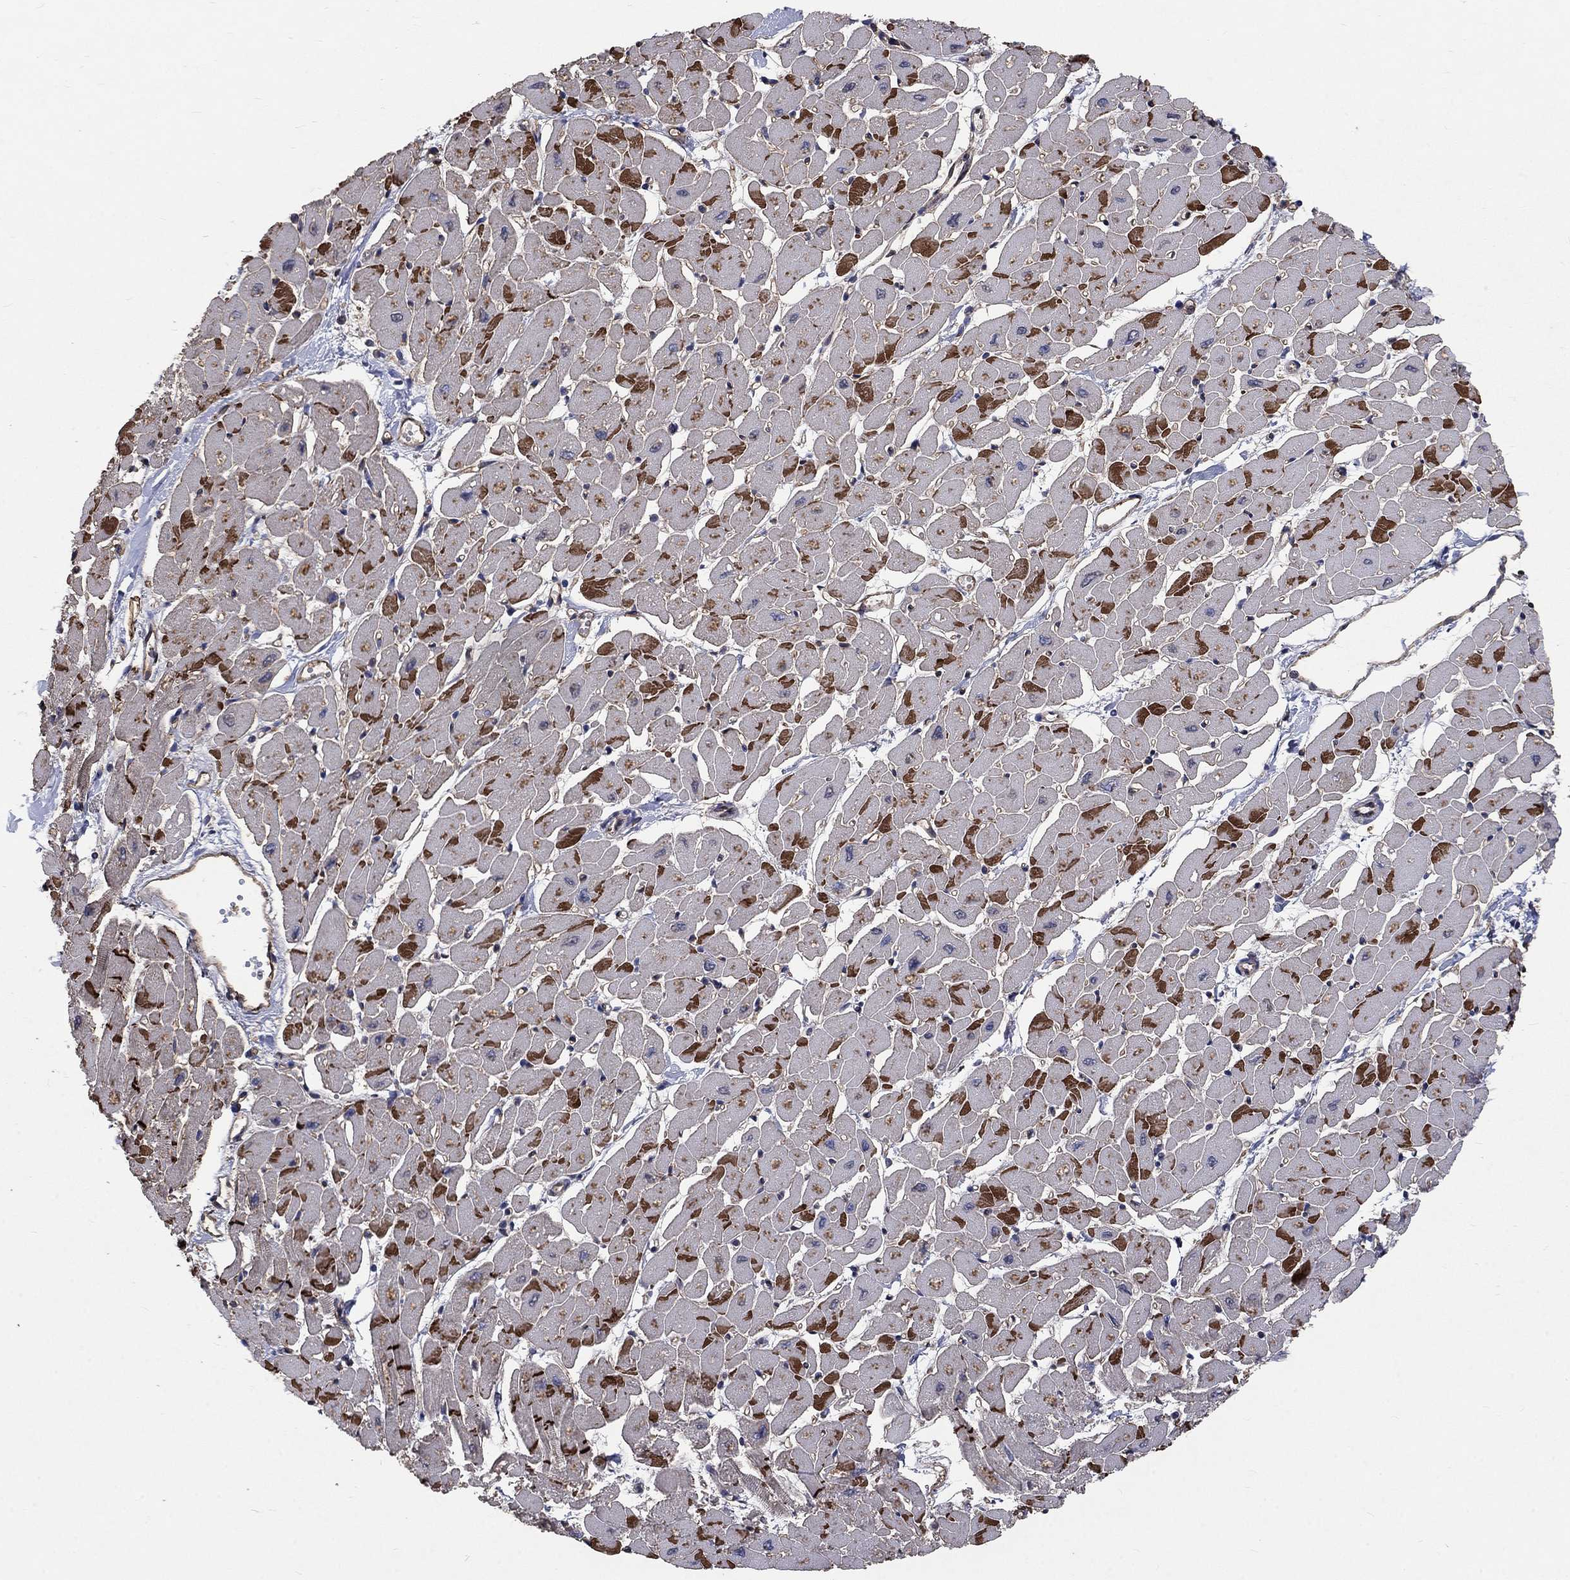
{"staining": {"intensity": "strong", "quantity": "<25%", "location": "cytoplasmic/membranous"}, "tissue": "heart muscle", "cell_type": "Cardiomyocytes", "image_type": "normal", "snomed": [{"axis": "morphology", "description": "Normal tissue, NOS"}, {"axis": "topography", "description": "Heart"}], "caption": "Immunohistochemical staining of unremarkable human heart muscle displays medium levels of strong cytoplasmic/membranous positivity in approximately <25% of cardiomyocytes.", "gene": "CHST5", "patient": {"sex": "male", "age": 57}}